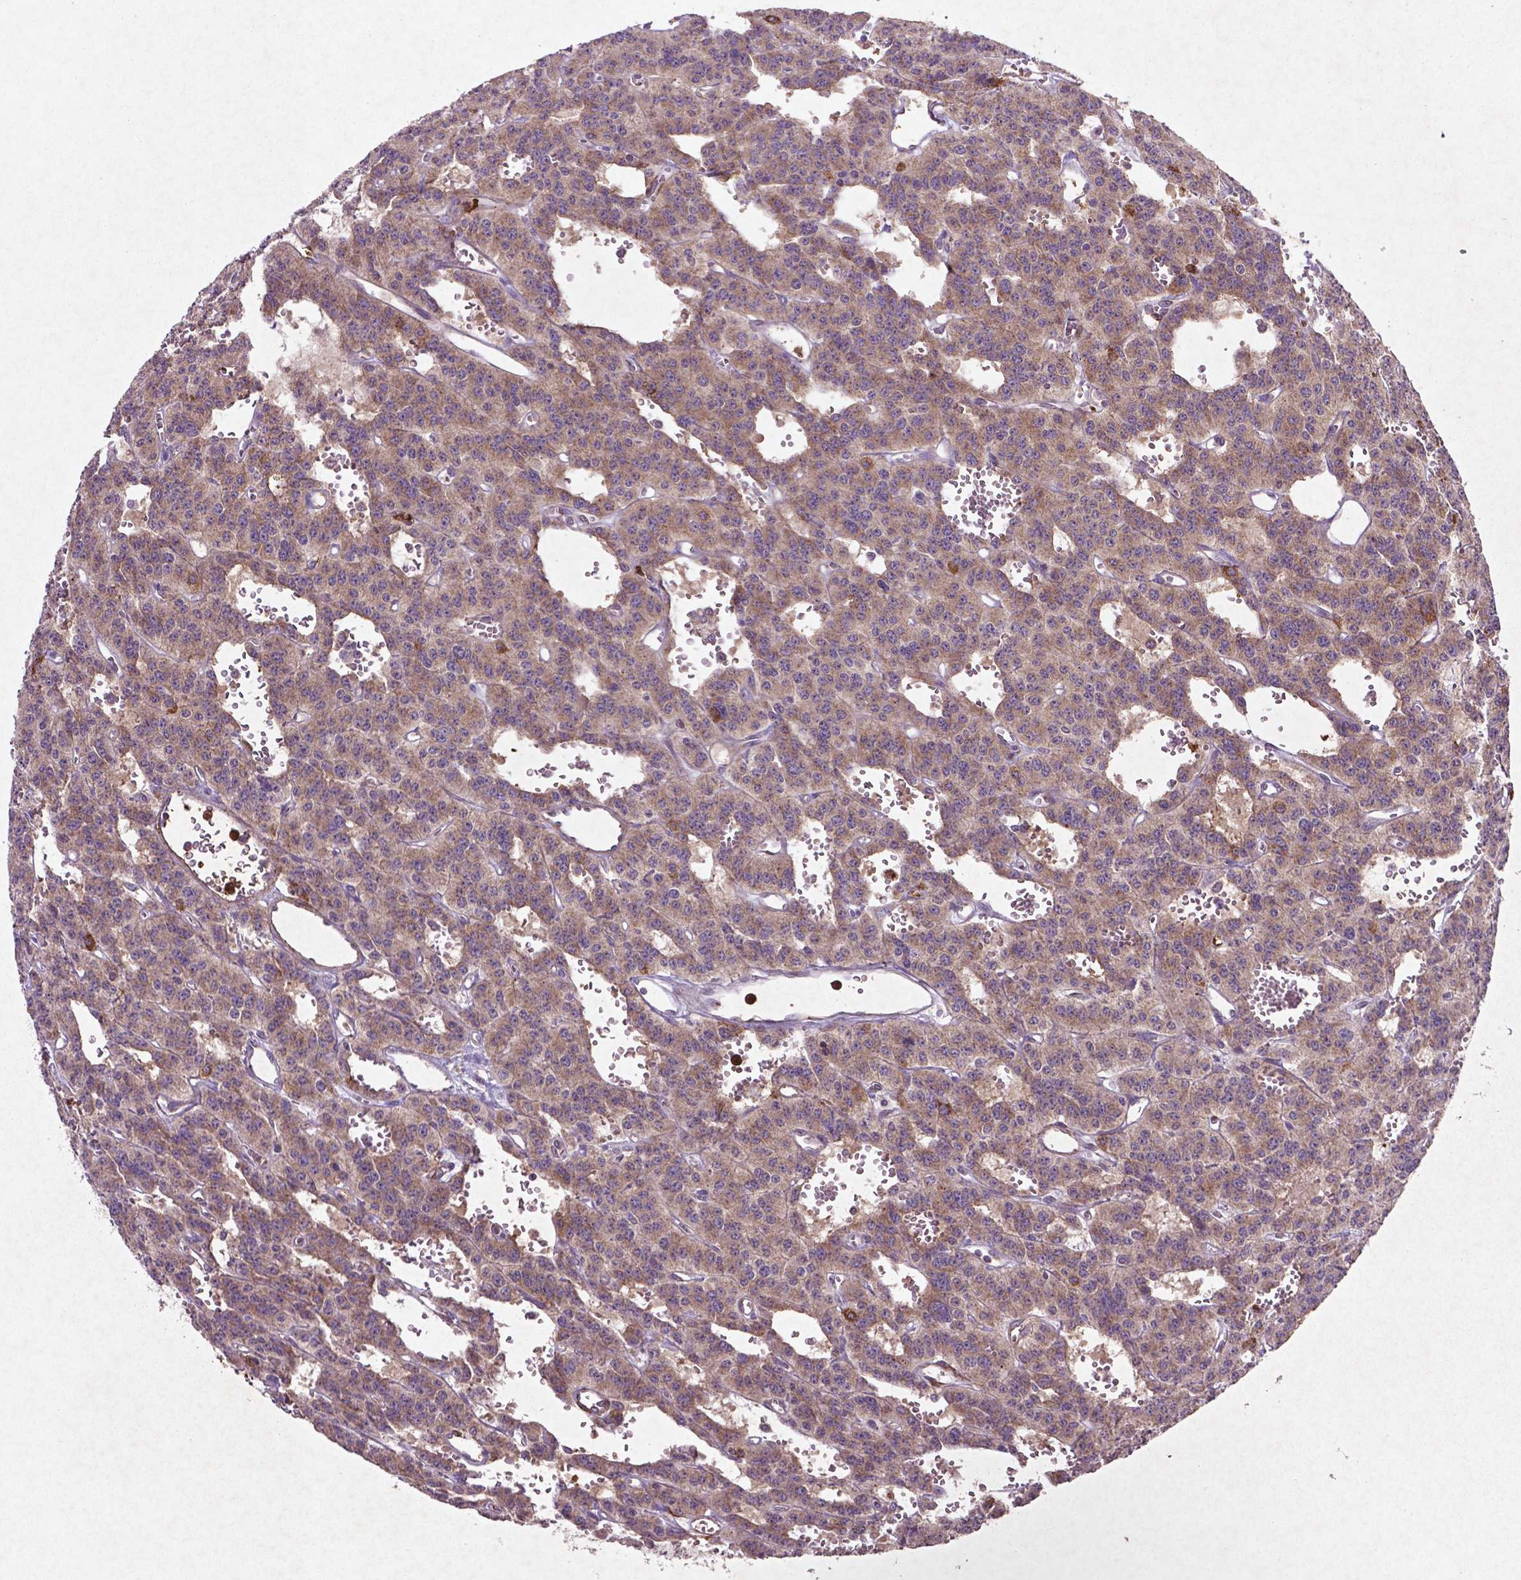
{"staining": {"intensity": "moderate", "quantity": ">75%", "location": "cytoplasmic/membranous"}, "tissue": "carcinoid", "cell_type": "Tumor cells", "image_type": "cancer", "snomed": [{"axis": "morphology", "description": "Carcinoid, malignant, NOS"}, {"axis": "topography", "description": "Lung"}], "caption": "Carcinoid (malignant) stained for a protein shows moderate cytoplasmic/membranous positivity in tumor cells. The staining was performed using DAB (3,3'-diaminobenzidine) to visualize the protein expression in brown, while the nuclei were stained in blue with hematoxylin (Magnification: 20x).", "gene": "MTOR", "patient": {"sex": "female", "age": 71}}